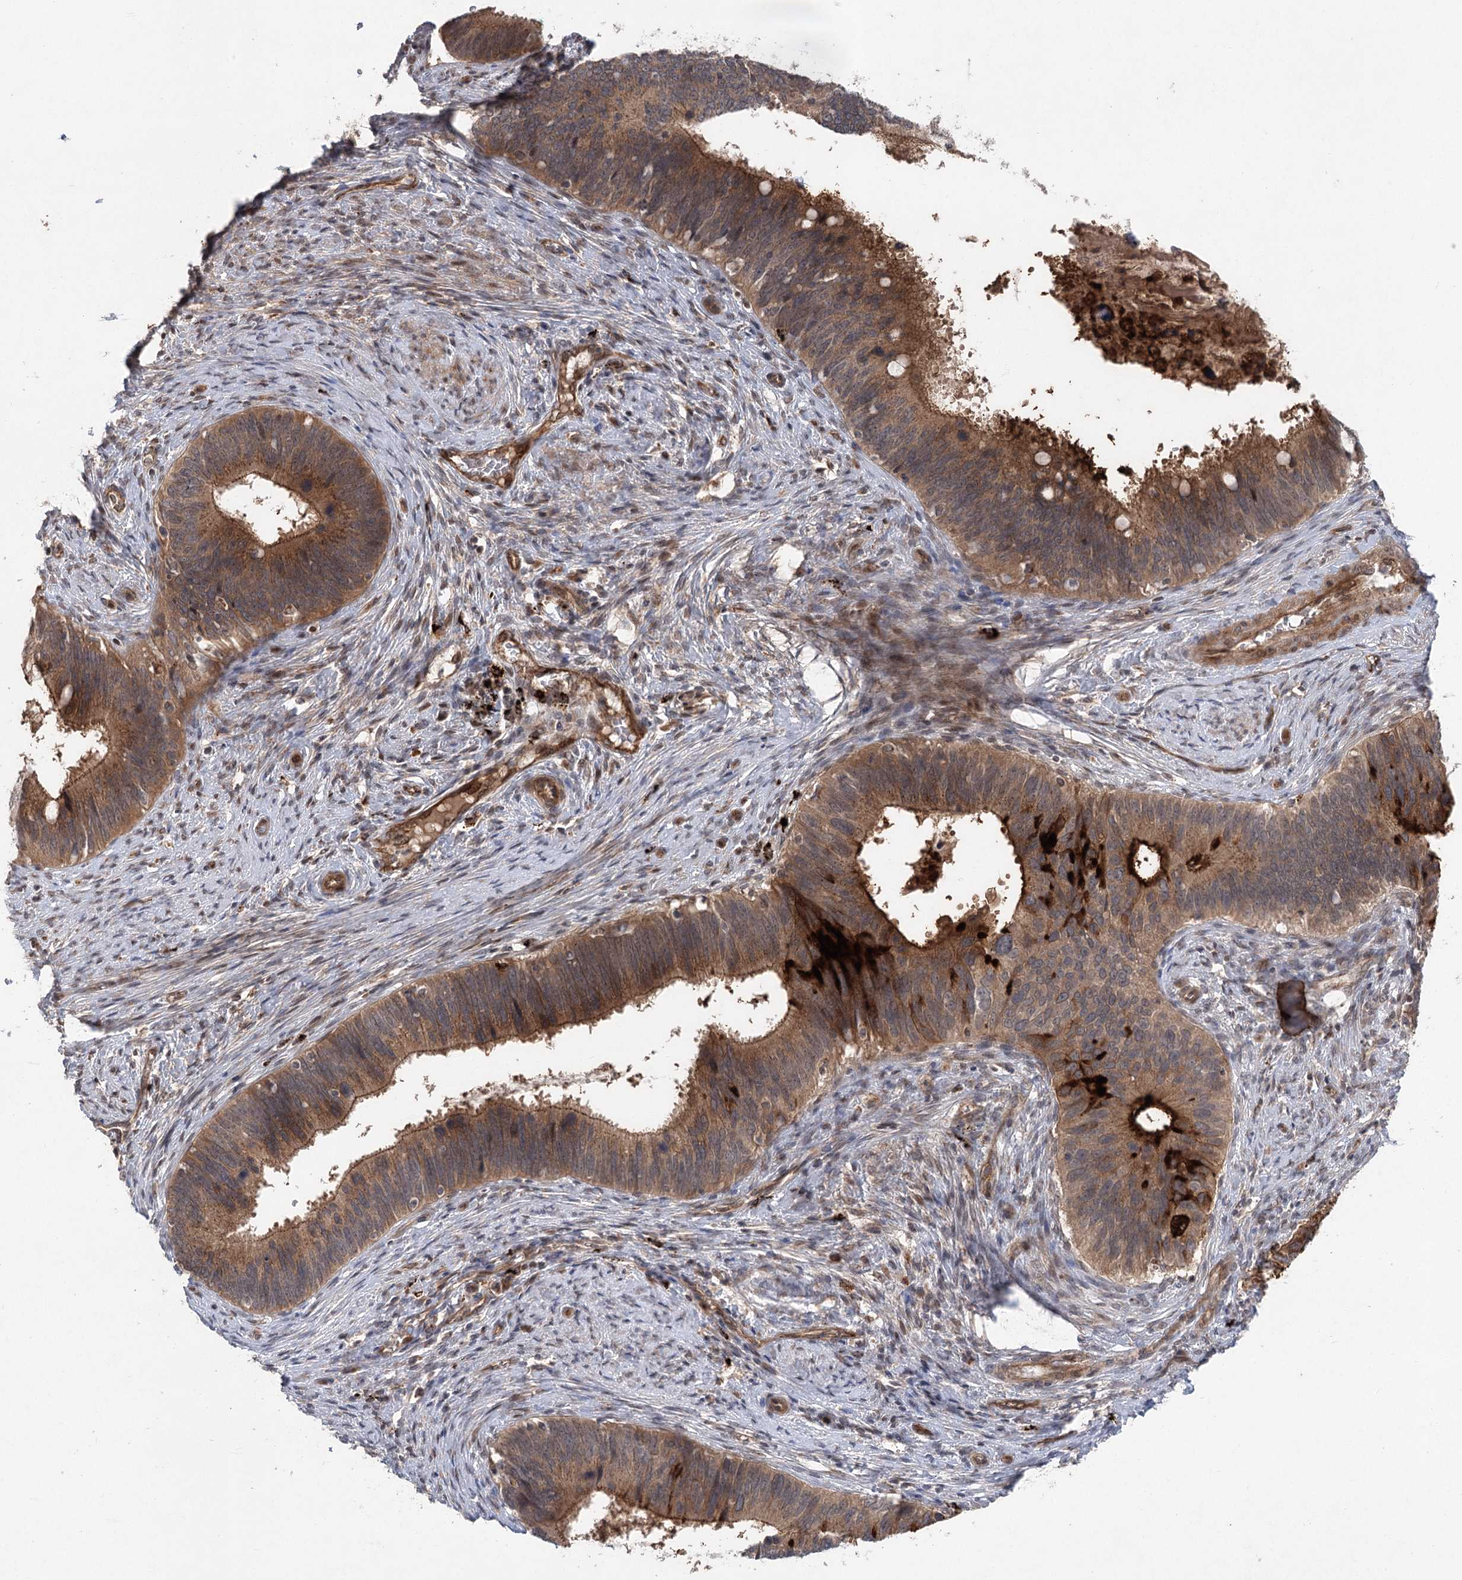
{"staining": {"intensity": "strong", "quantity": ">75%", "location": "cytoplasmic/membranous"}, "tissue": "cervical cancer", "cell_type": "Tumor cells", "image_type": "cancer", "snomed": [{"axis": "morphology", "description": "Adenocarcinoma, NOS"}, {"axis": "topography", "description": "Cervix"}], "caption": "IHC histopathology image of neoplastic tissue: cervical cancer (adenocarcinoma) stained using IHC displays high levels of strong protein expression localized specifically in the cytoplasmic/membranous of tumor cells, appearing as a cytoplasmic/membranous brown color.", "gene": "METTL24", "patient": {"sex": "female", "age": 42}}